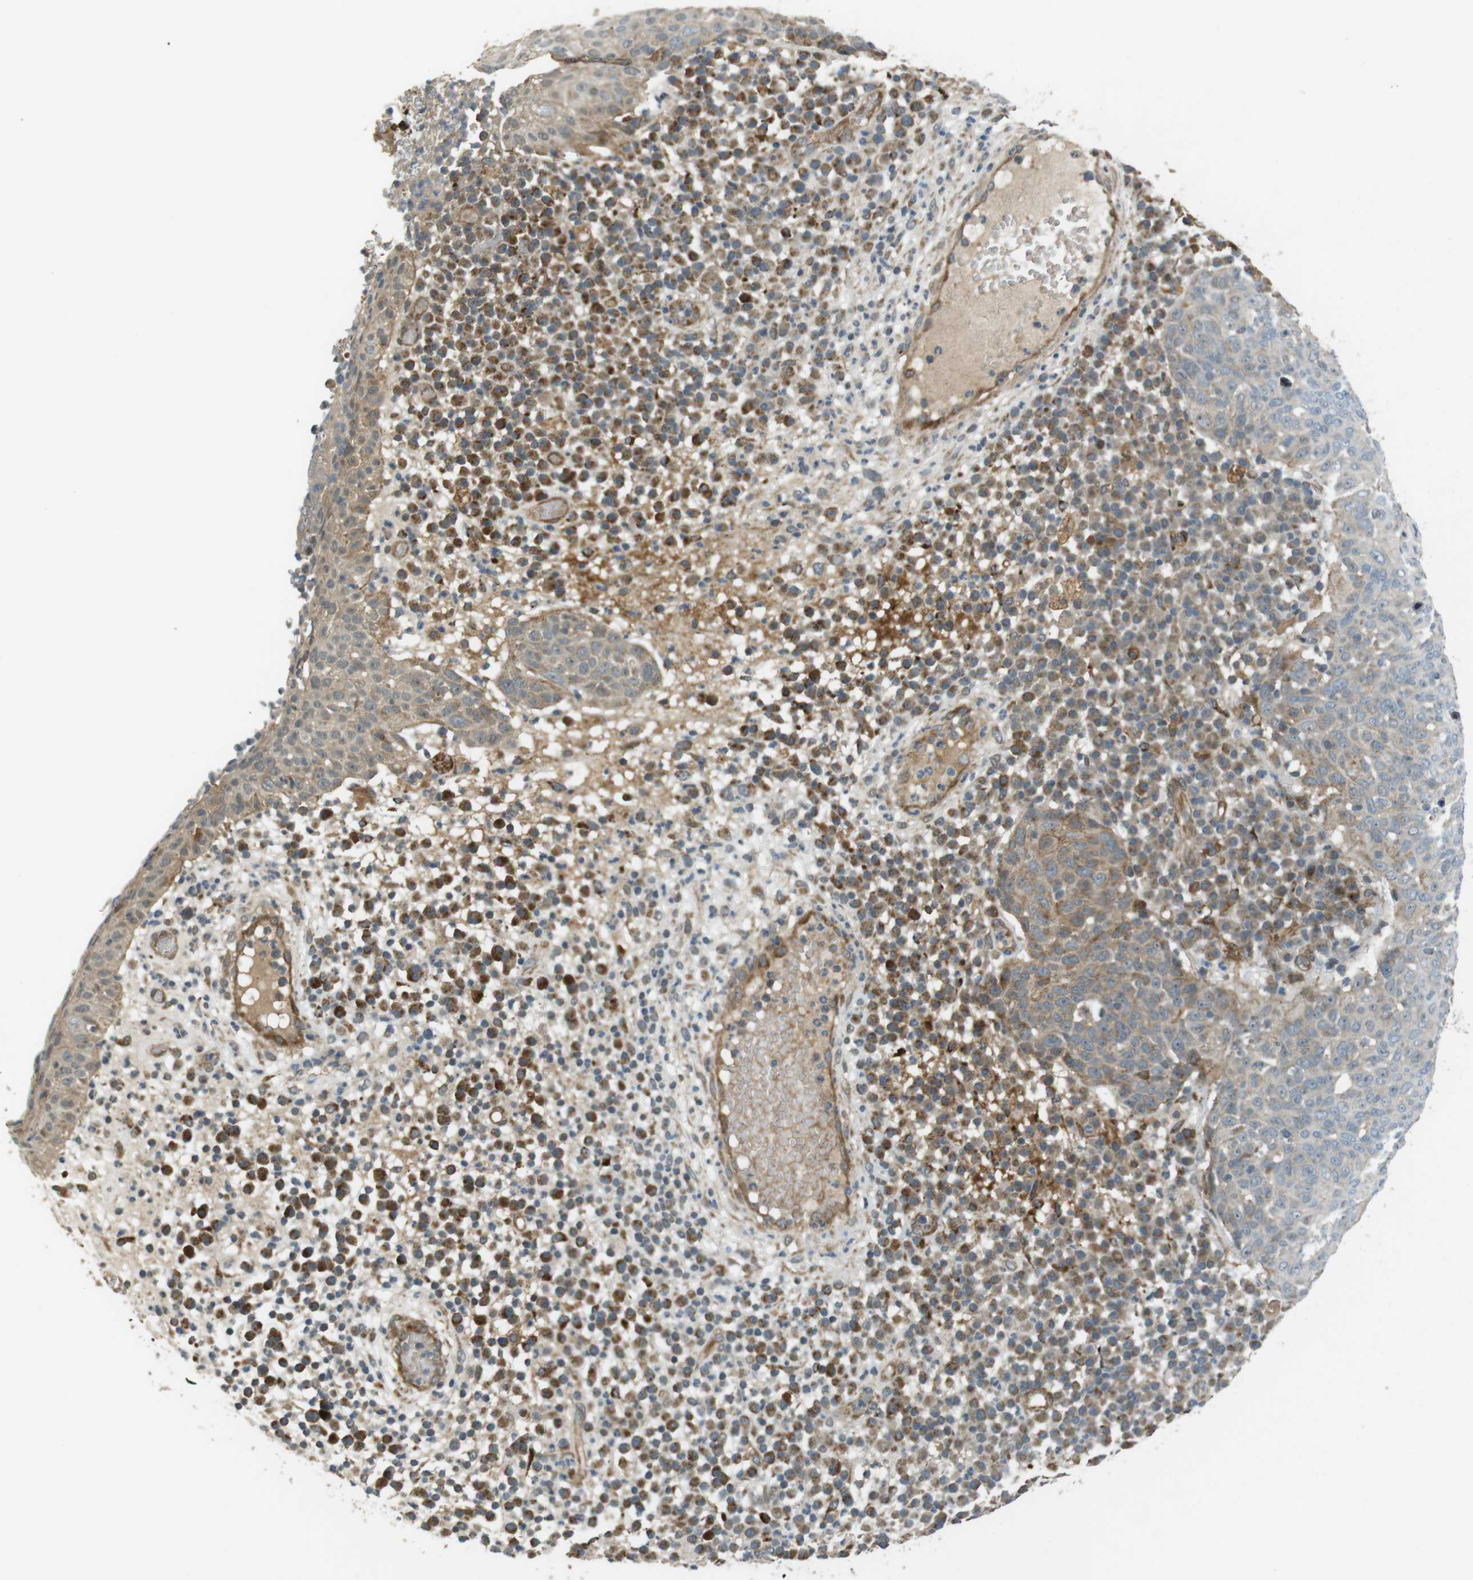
{"staining": {"intensity": "weak", "quantity": ">75%", "location": "cytoplasmic/membranous"}, "tissue": "skin cancer", "cell_type": "Tumor cells", "image_type": "cancer", "snomed": [{"axis": "morphology", "description": "Squamous cell carcinoma in situ, NOS"}, {"axis": "morphology", "description": "Squamous cell carcinoma, NOS"}, {"axis": "topography", "description": "Skin"}], "caption": "Immunohistochemical staining of human skin cancer displays weak cytoplasmic/membranous protein expression in about >75% of tumor cells.", "gene": "IFFO2", "patient": {"sex": "male", "age": 93}}